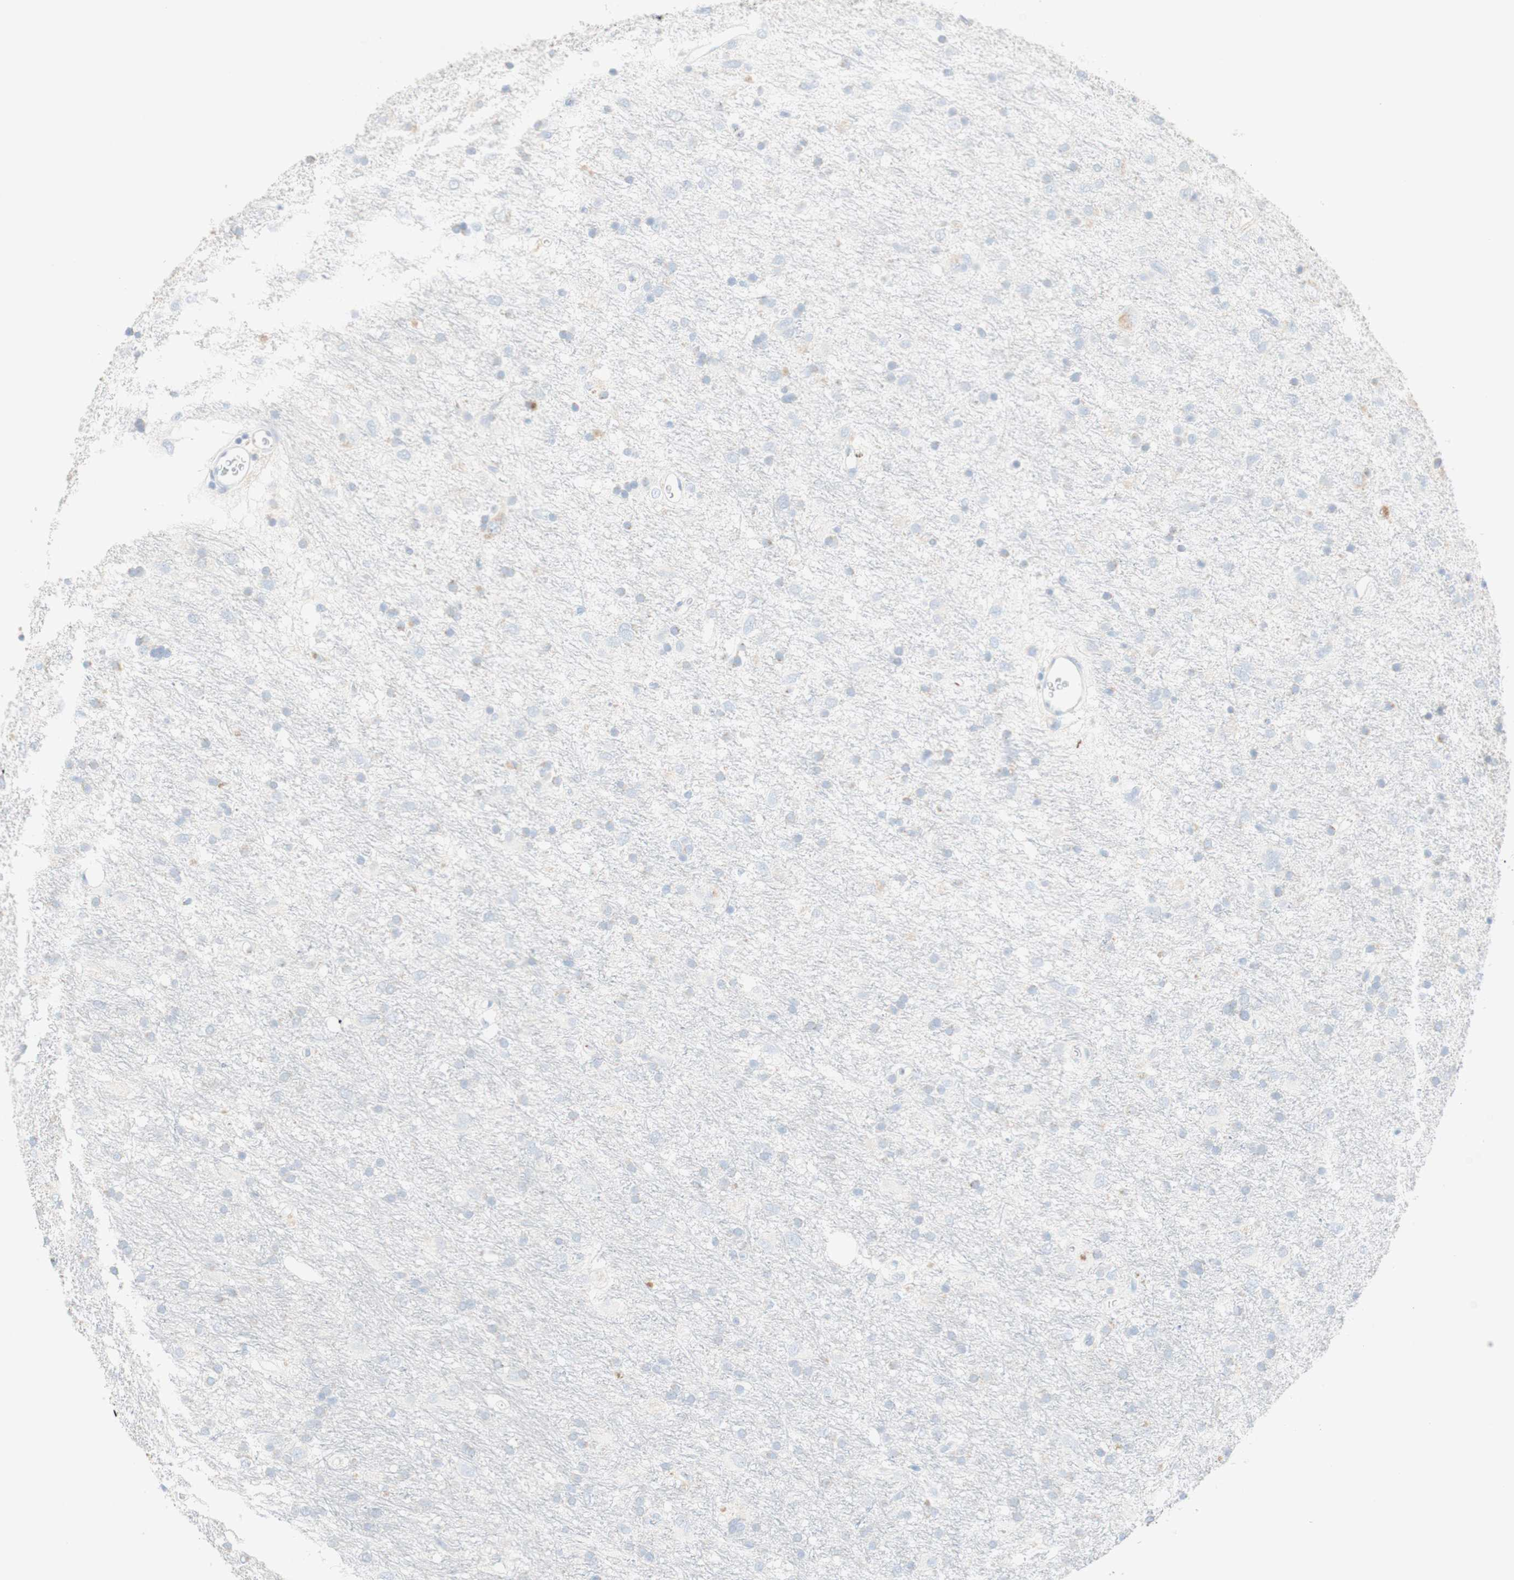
{"staining": {"intensity": "weak", "quantity": "<25%", "location": "cytoplasmic/membranous"}, "tissue": "glioma", "cell_type": "Tumor cells", "image_type": "cancer", "snomed": [{"axis": "morphology", "description": "Glioma, malignant, Low grade"}, {"axis": "topography", "description": "Brain"}], "caption": "Tumor cells are negative for brown protein staining in malignant glioma (low-grade). (Brightfield microscopy of DAB immunohistochemistry (IHC) at high magnification).", "gene": "MANEA", "patient": {"sex": "male", "age": 77}}